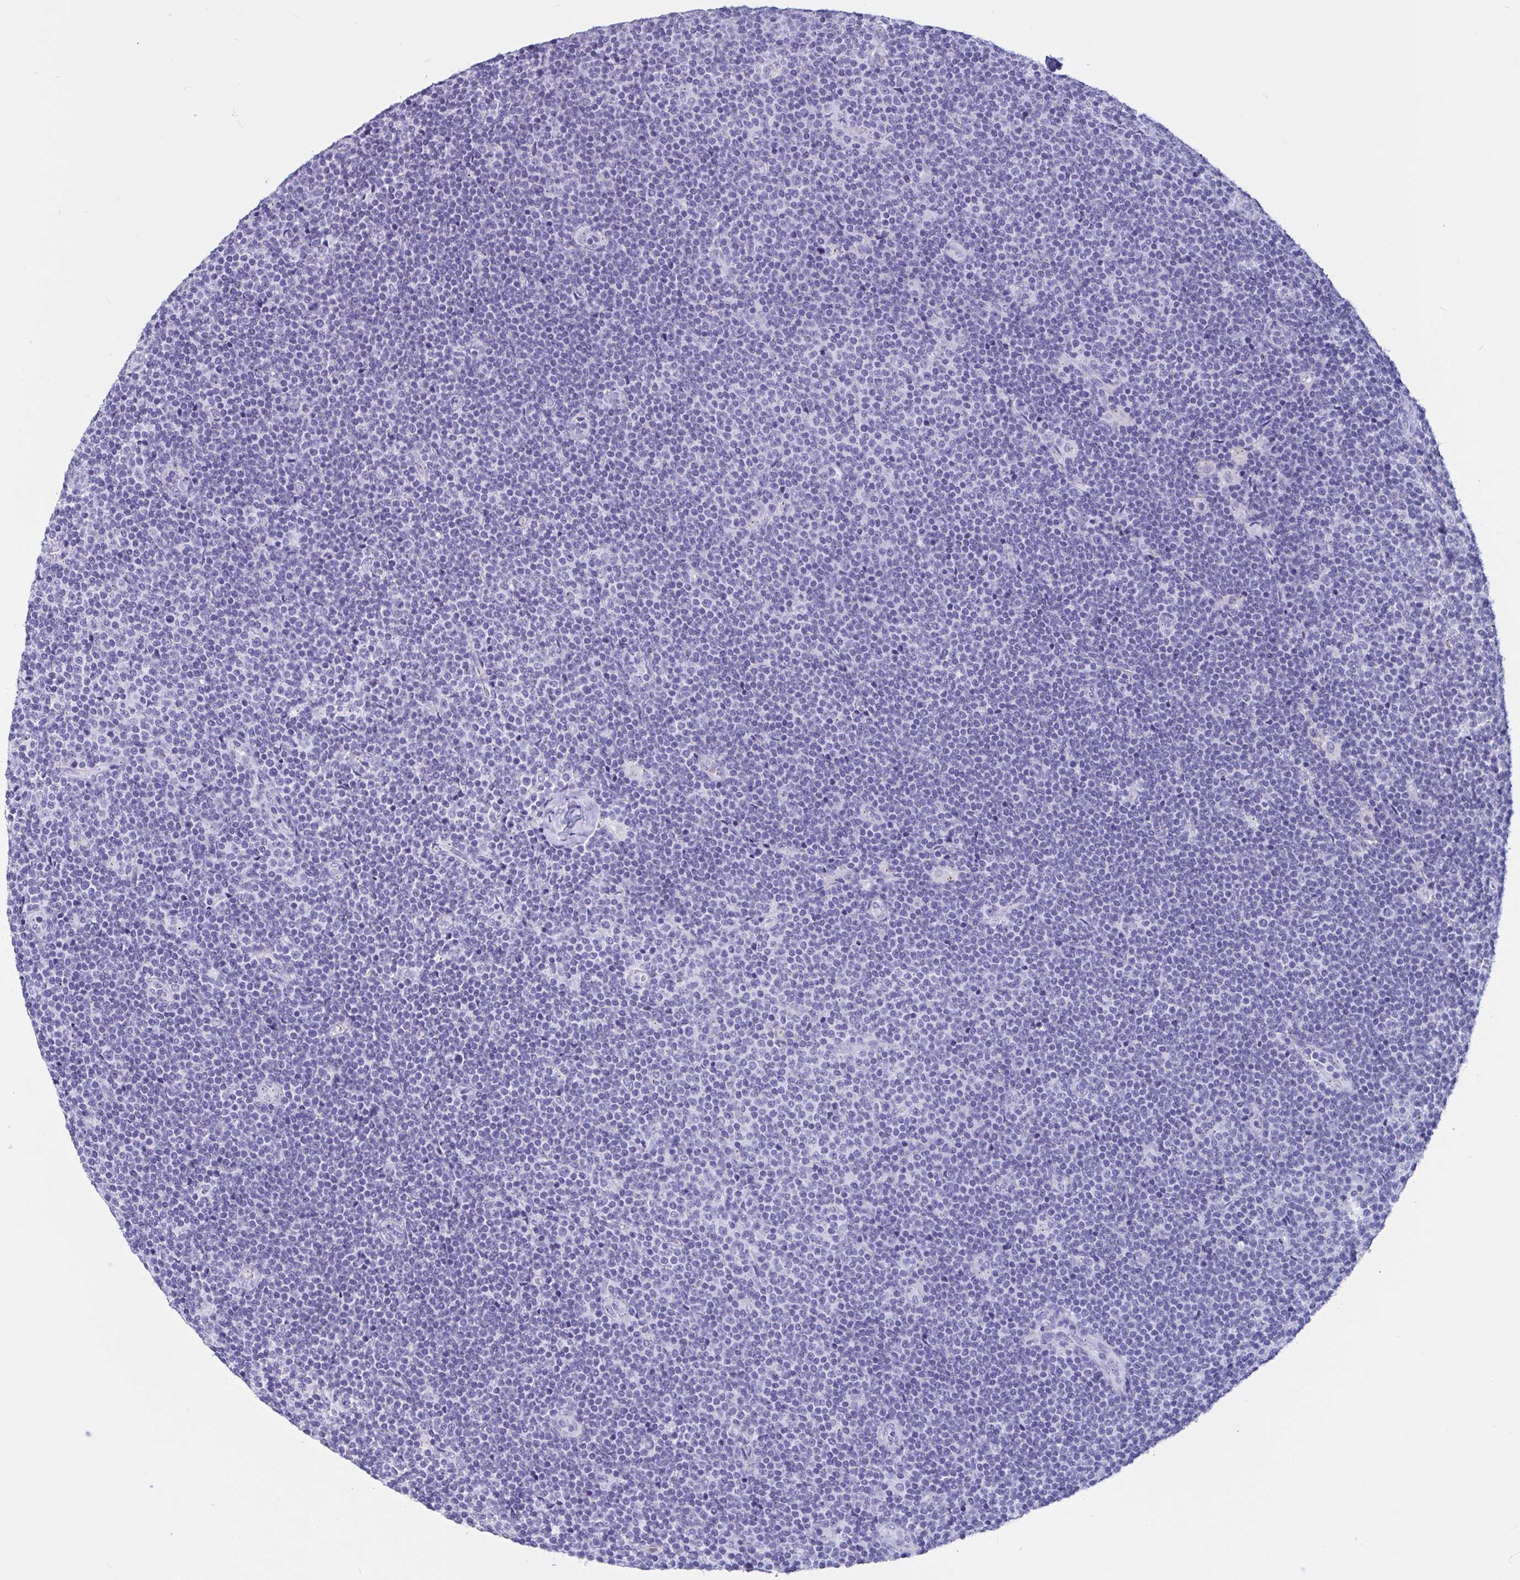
{"staining": {"intensity": "negative", "quantity": "none", "location": "none"}, "tissue": "lymphoma", "cell_type": "Tumor cells", "image_type": "cancer", "snomed": [{"axis": "morphology", "description": "Malignant lymphoma, non-Hodgkin's type, Low grade"}, {"axis": "topography", "description": "Lymph node"}], "caption": "Tumor cells are negative for brown protein staining in malignant lymphoma, non-Hodgkin's type (low-grade).", "gene": "RNASE3", "patient": {"sex": "male", "age": 48}}